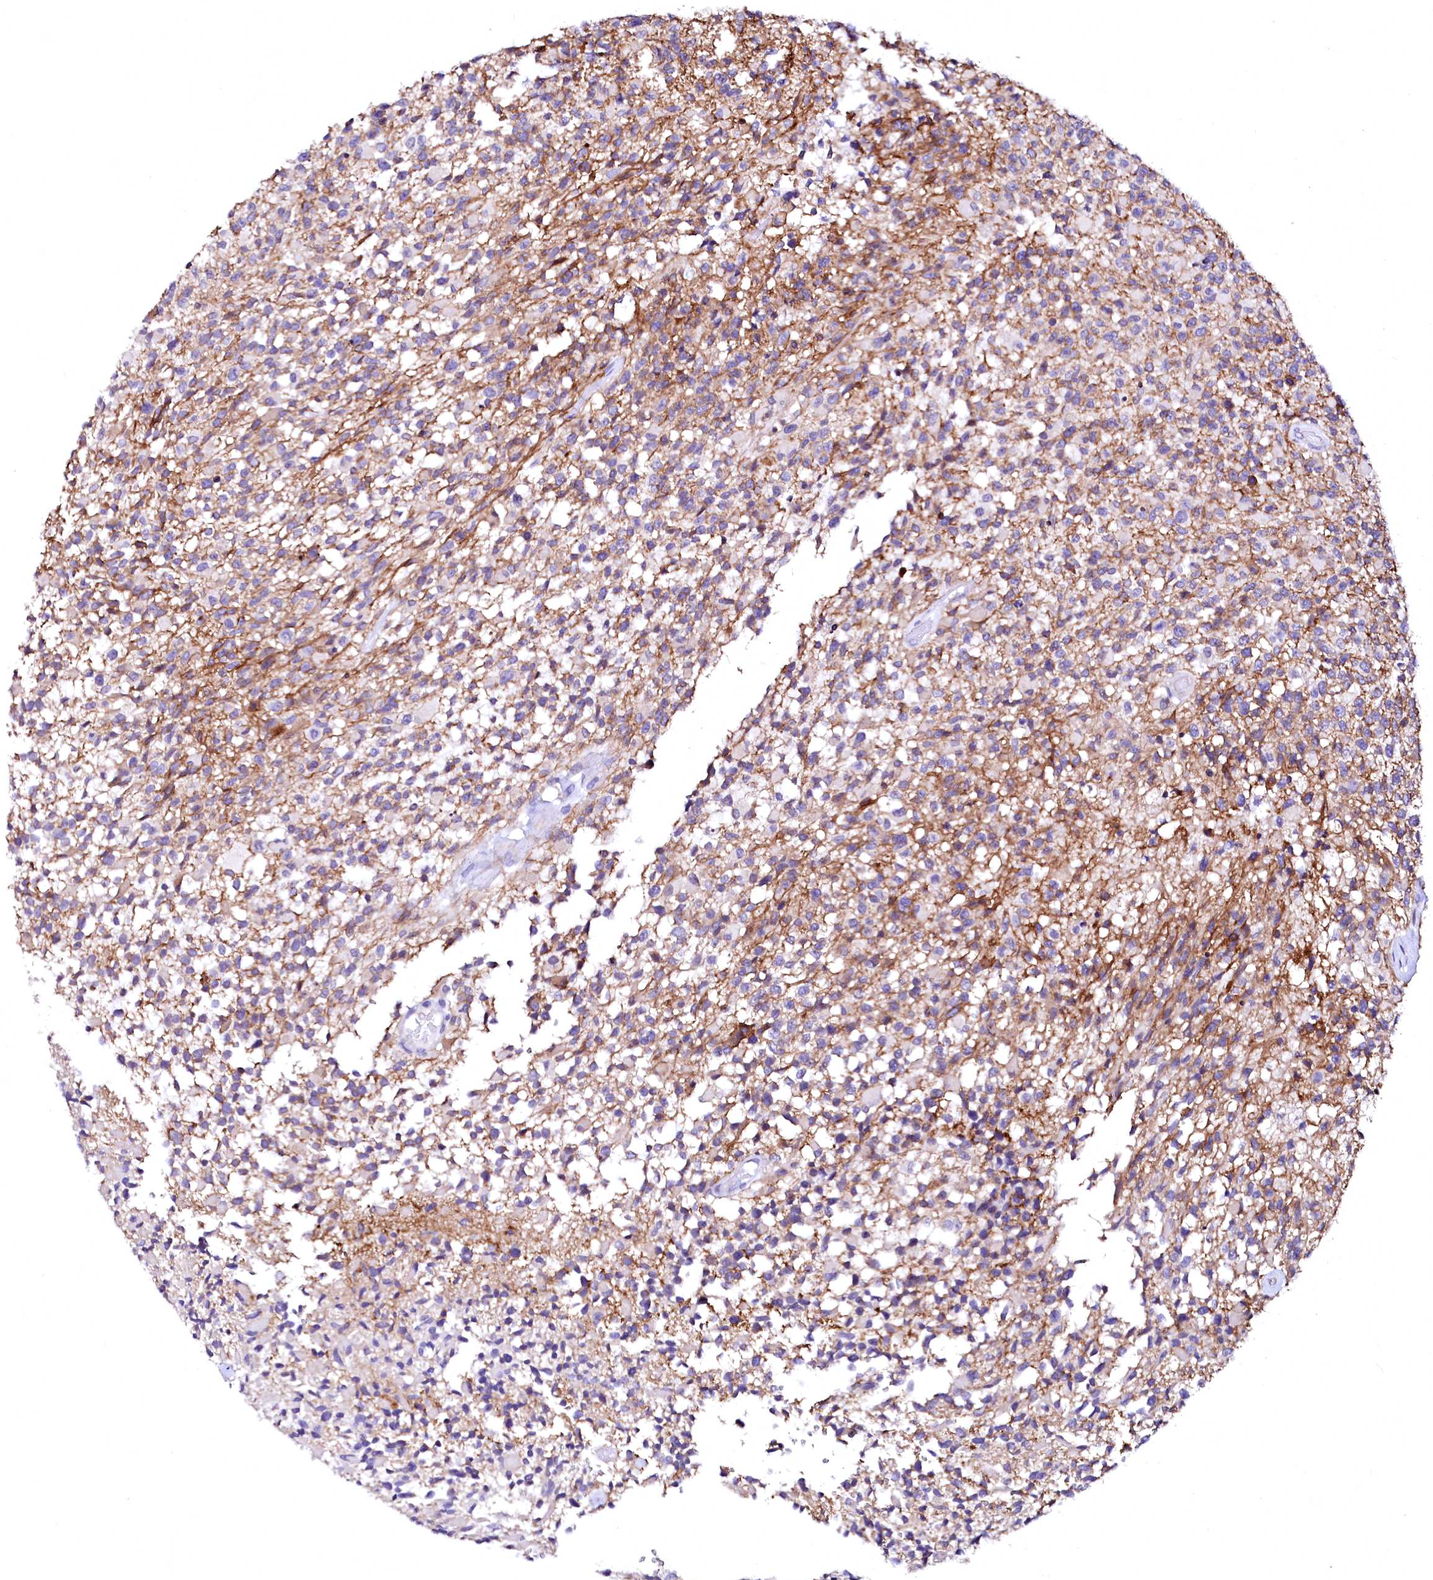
{"staining": {"intensity": "negative", "quantity": "none", "location": "none"}, "tissue": "glioma", "cell_type": "Tumor cells", "image_type": "cancer", "snomed": [{"axis": "morphology", "description": "Glioma, malignant, High grade"}, {"axis": "morphology", "description": "Glioblastoma, NOS"}, {"axis": "topography", "description": "Brain"}], "caption": "Glioma was stained to show a protein in brown. There is no significant expression in tumor cells.", "gene": "NALF1", "patient": {"sex": "male", "age": 60}}